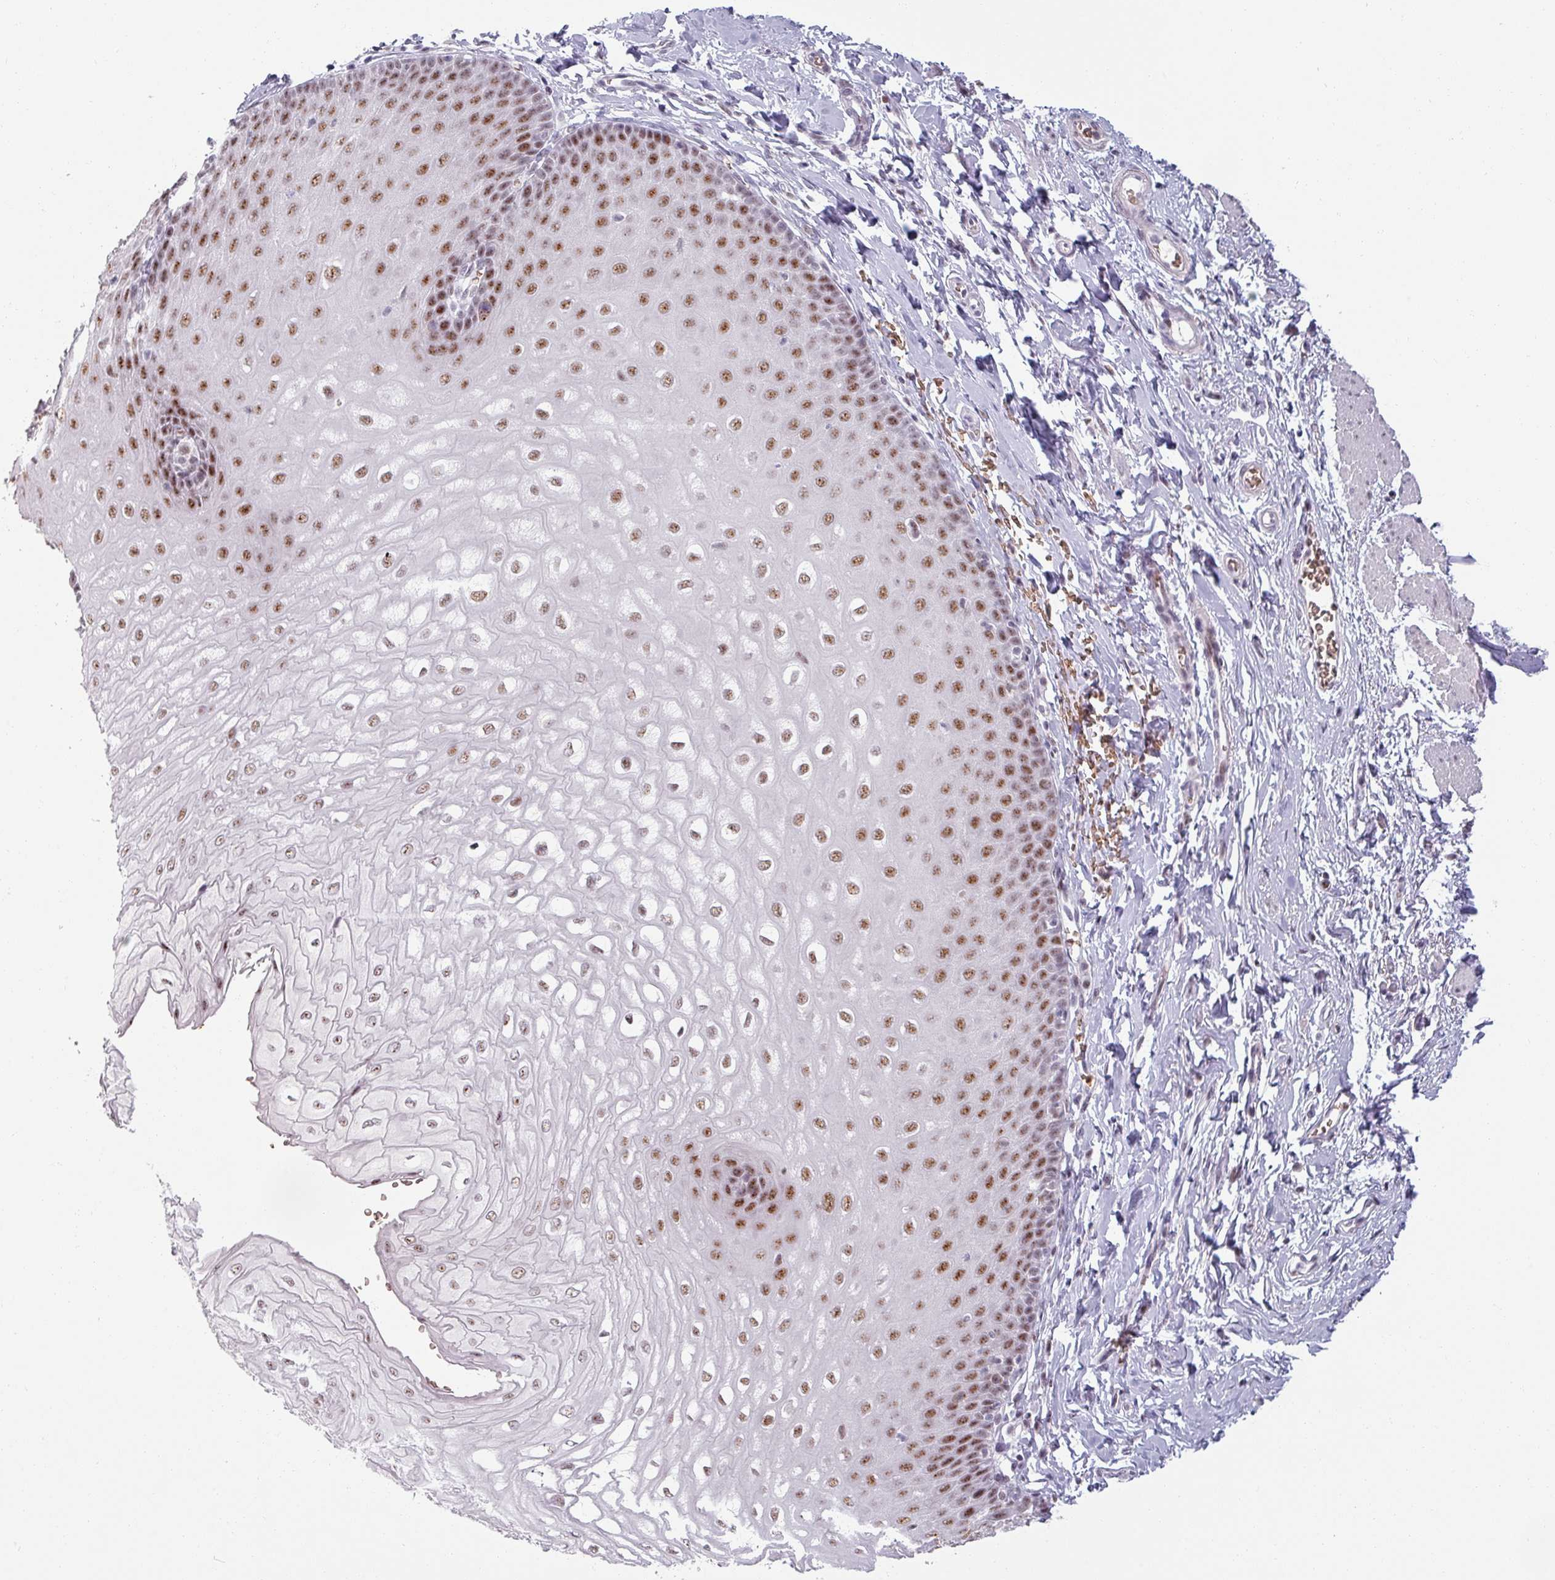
{"staining": {"intensity": "moderate", "quantity": ">75%", "location": "nuclear"}, "tissue": "esophagus", "cell_type": "Squamous epithelial cells", "image_type": "normal", "snomed": [{"axis": "morphology", "description": "Normal tissue, NOS"}, {"axis": "topography", "description": "Esophagus"}], "caption": "This image reveals IHC staining of unremarkable esophagus, with medium moderate nuclear expression in approximately >75% of squamous epithelial cells.", "gene": "NCOR1", "patient": {"sex": "male", "age": 70}}